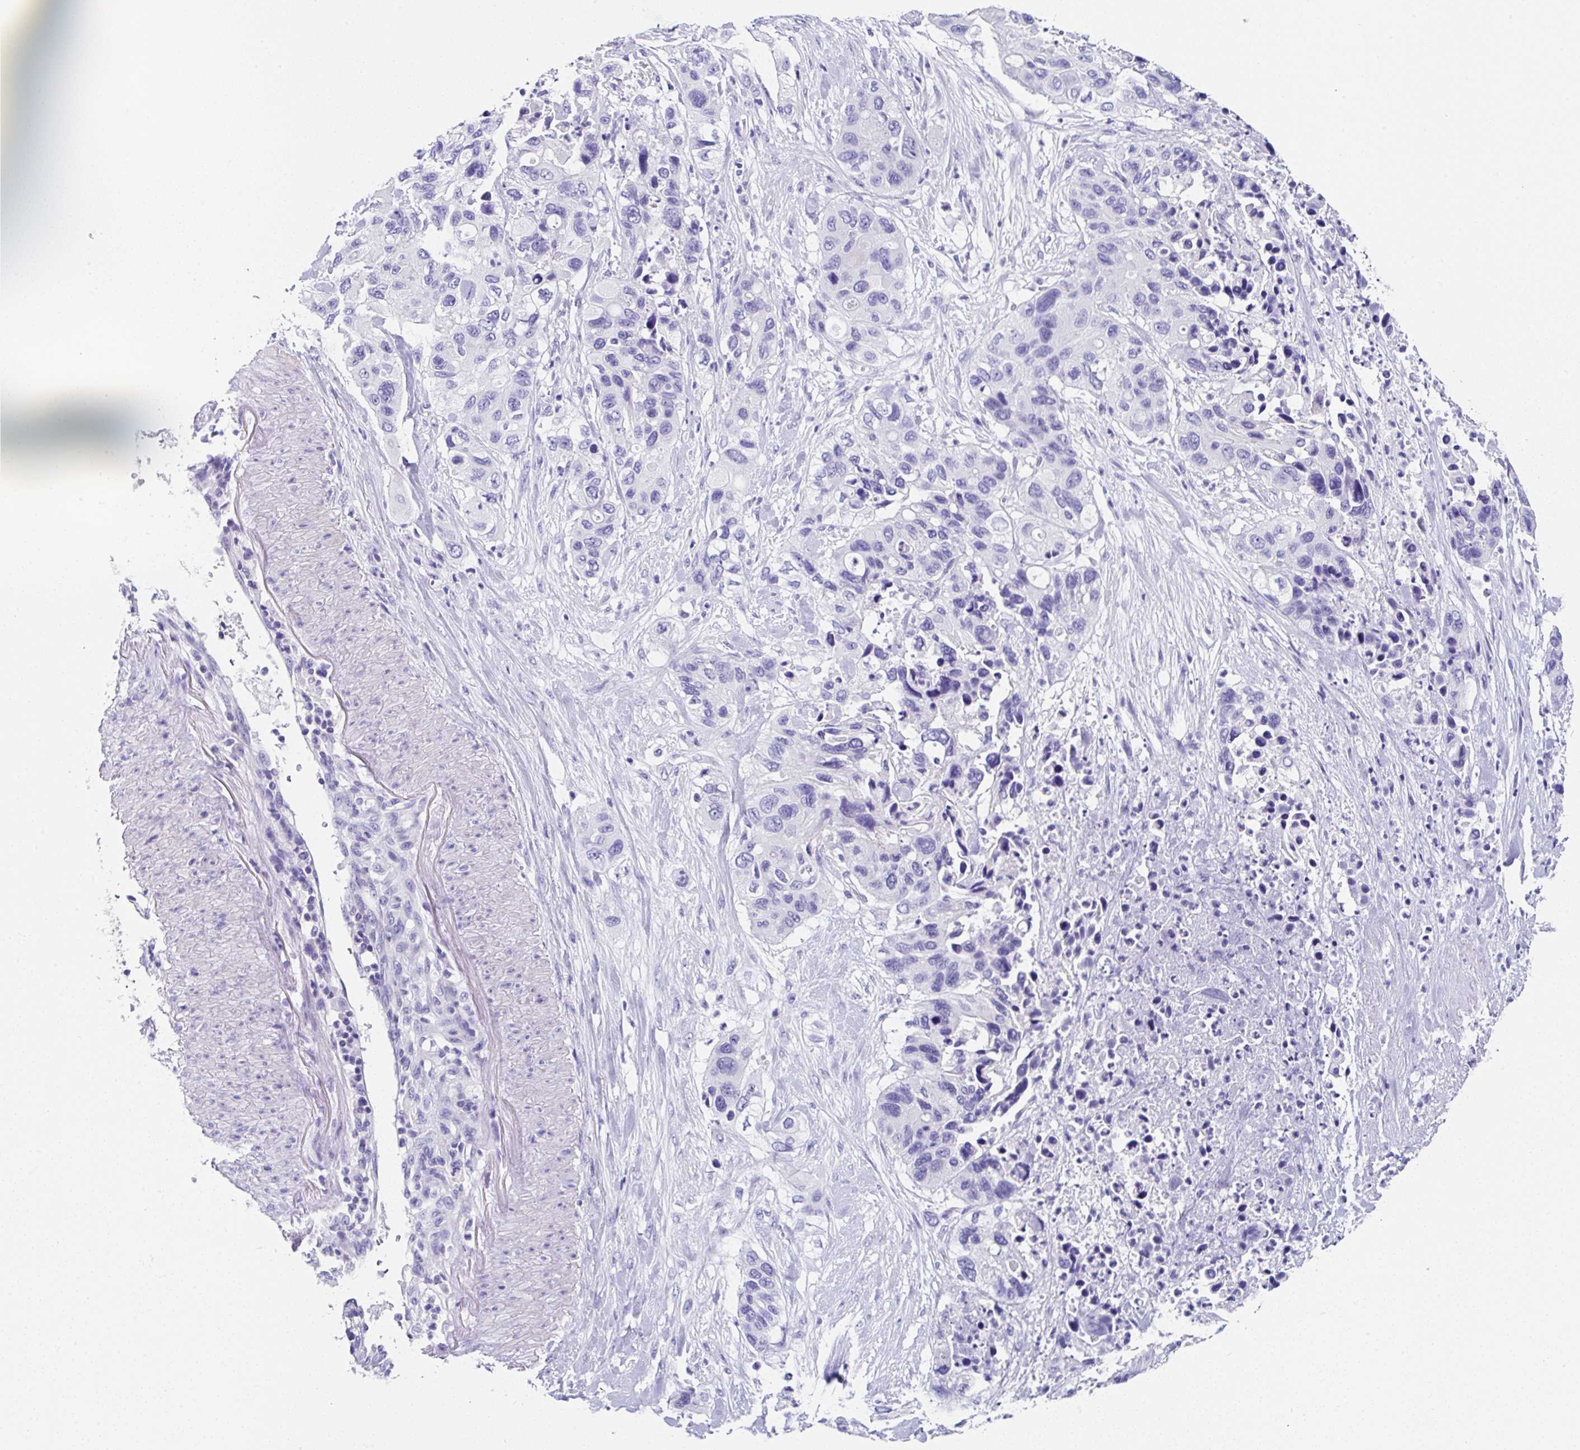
{"staining": {"intensity": "negative", "quantity": "none", "location": "none"}, "tissue": "pancreatic cancer", "cell_type": "Tumor cells", "image_type": "cancer", "snomed": [{"axis": "morphology", "description": "Adenocarcinoma, NOS"}, {"axis": "topography", "description": "Pancreas"}], "caption": "Immunohistochemistry (IHC) of human pancreatic cancer (adenocarcinoma) reveals no positivity in tumor cells.", "gene": "UGT3A1", "patient": {"sex": "female", "age": 71}}